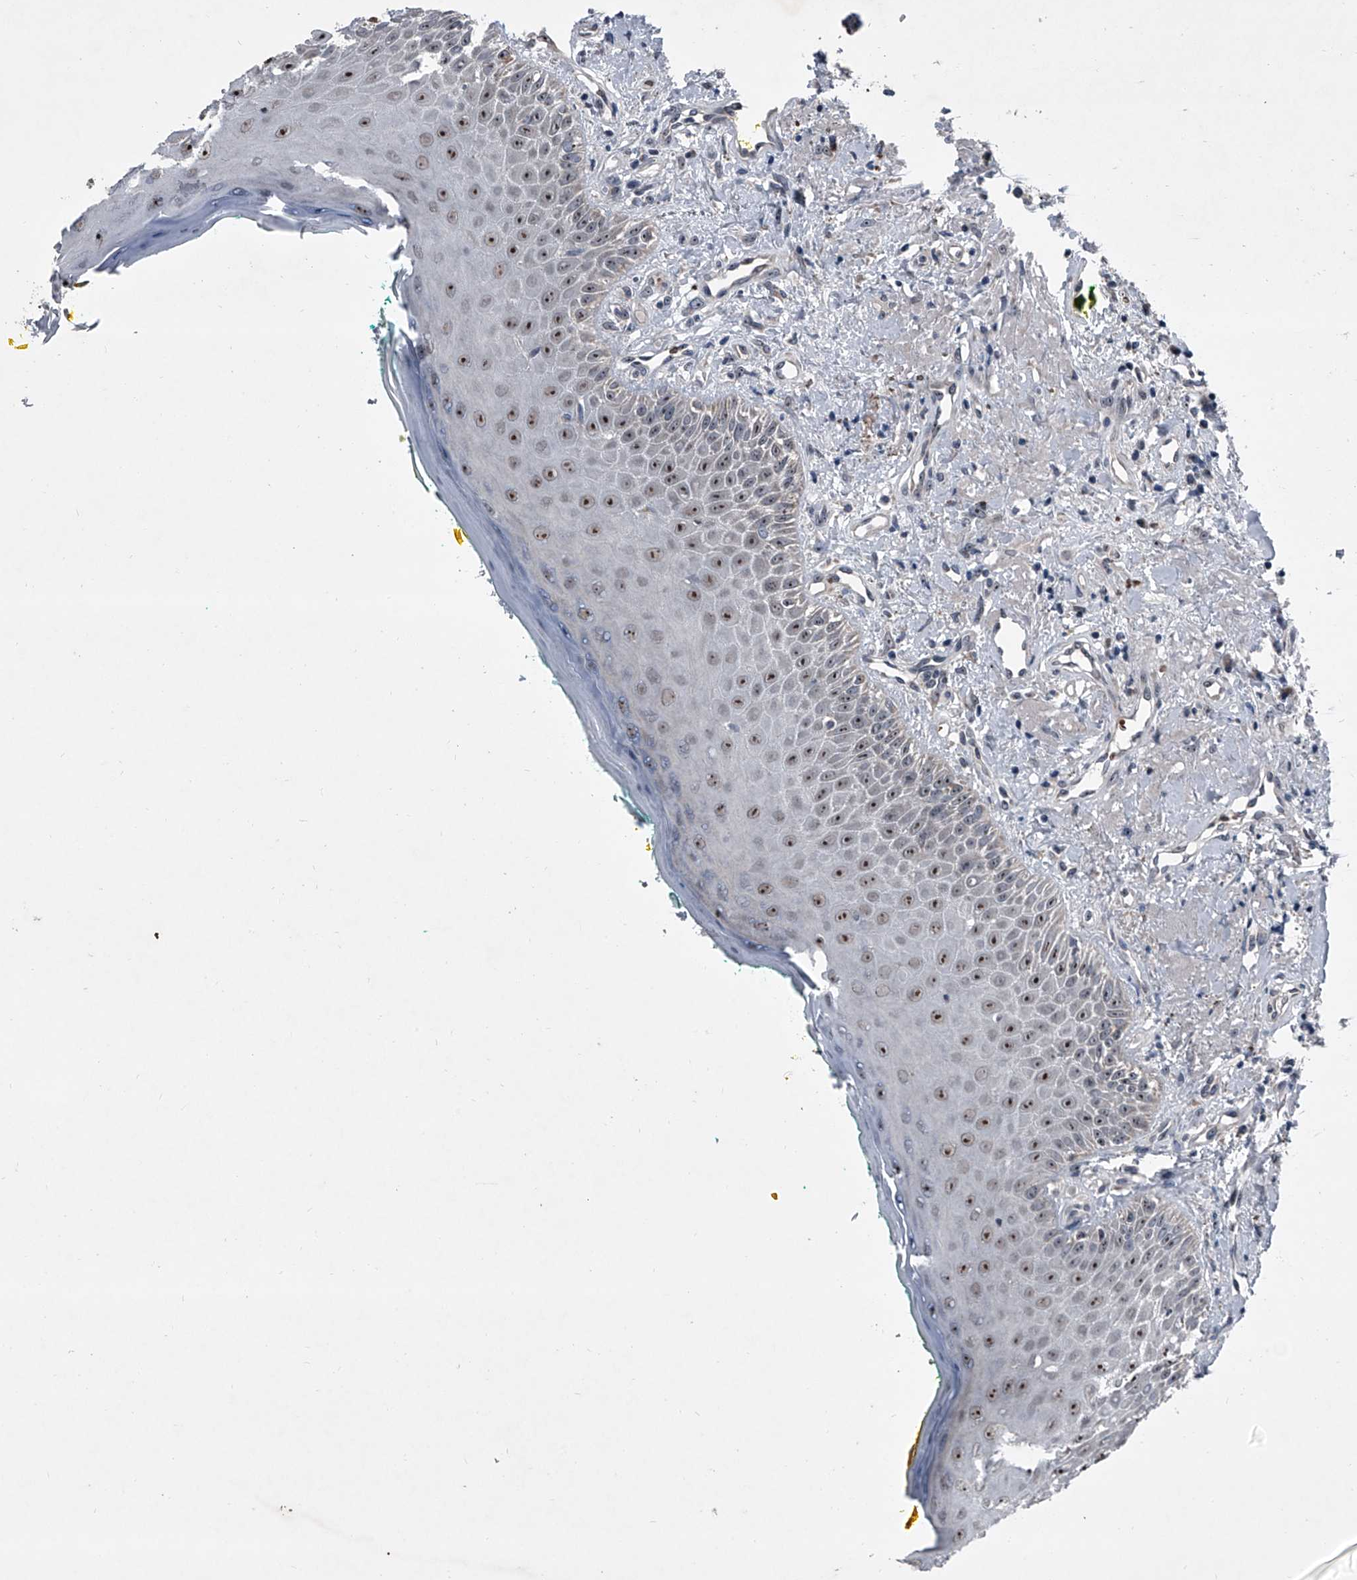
{"staining": {"intensity": "moderate", "quantity": "25%-75%", "location": "nuclear"}, "tissue": "oral mucosa", "cell_type": "Squamous epithelial cells", "image_type": "normal", "snomed": [{"axis": "morphology", "description": "Normal tissue, NOS"}, {"axis": "topography", "description": "Oral tissue"}], "caption": "Squamous epithelial cells display medium levels of moderate nuclear positivity in approximately 25%-75% of cells in normal human oral mucosa. (IHC, brightfield microscopy, high magnification).", "gene": "CEP85L", "patient": {"sex": "female", "age": 70}}